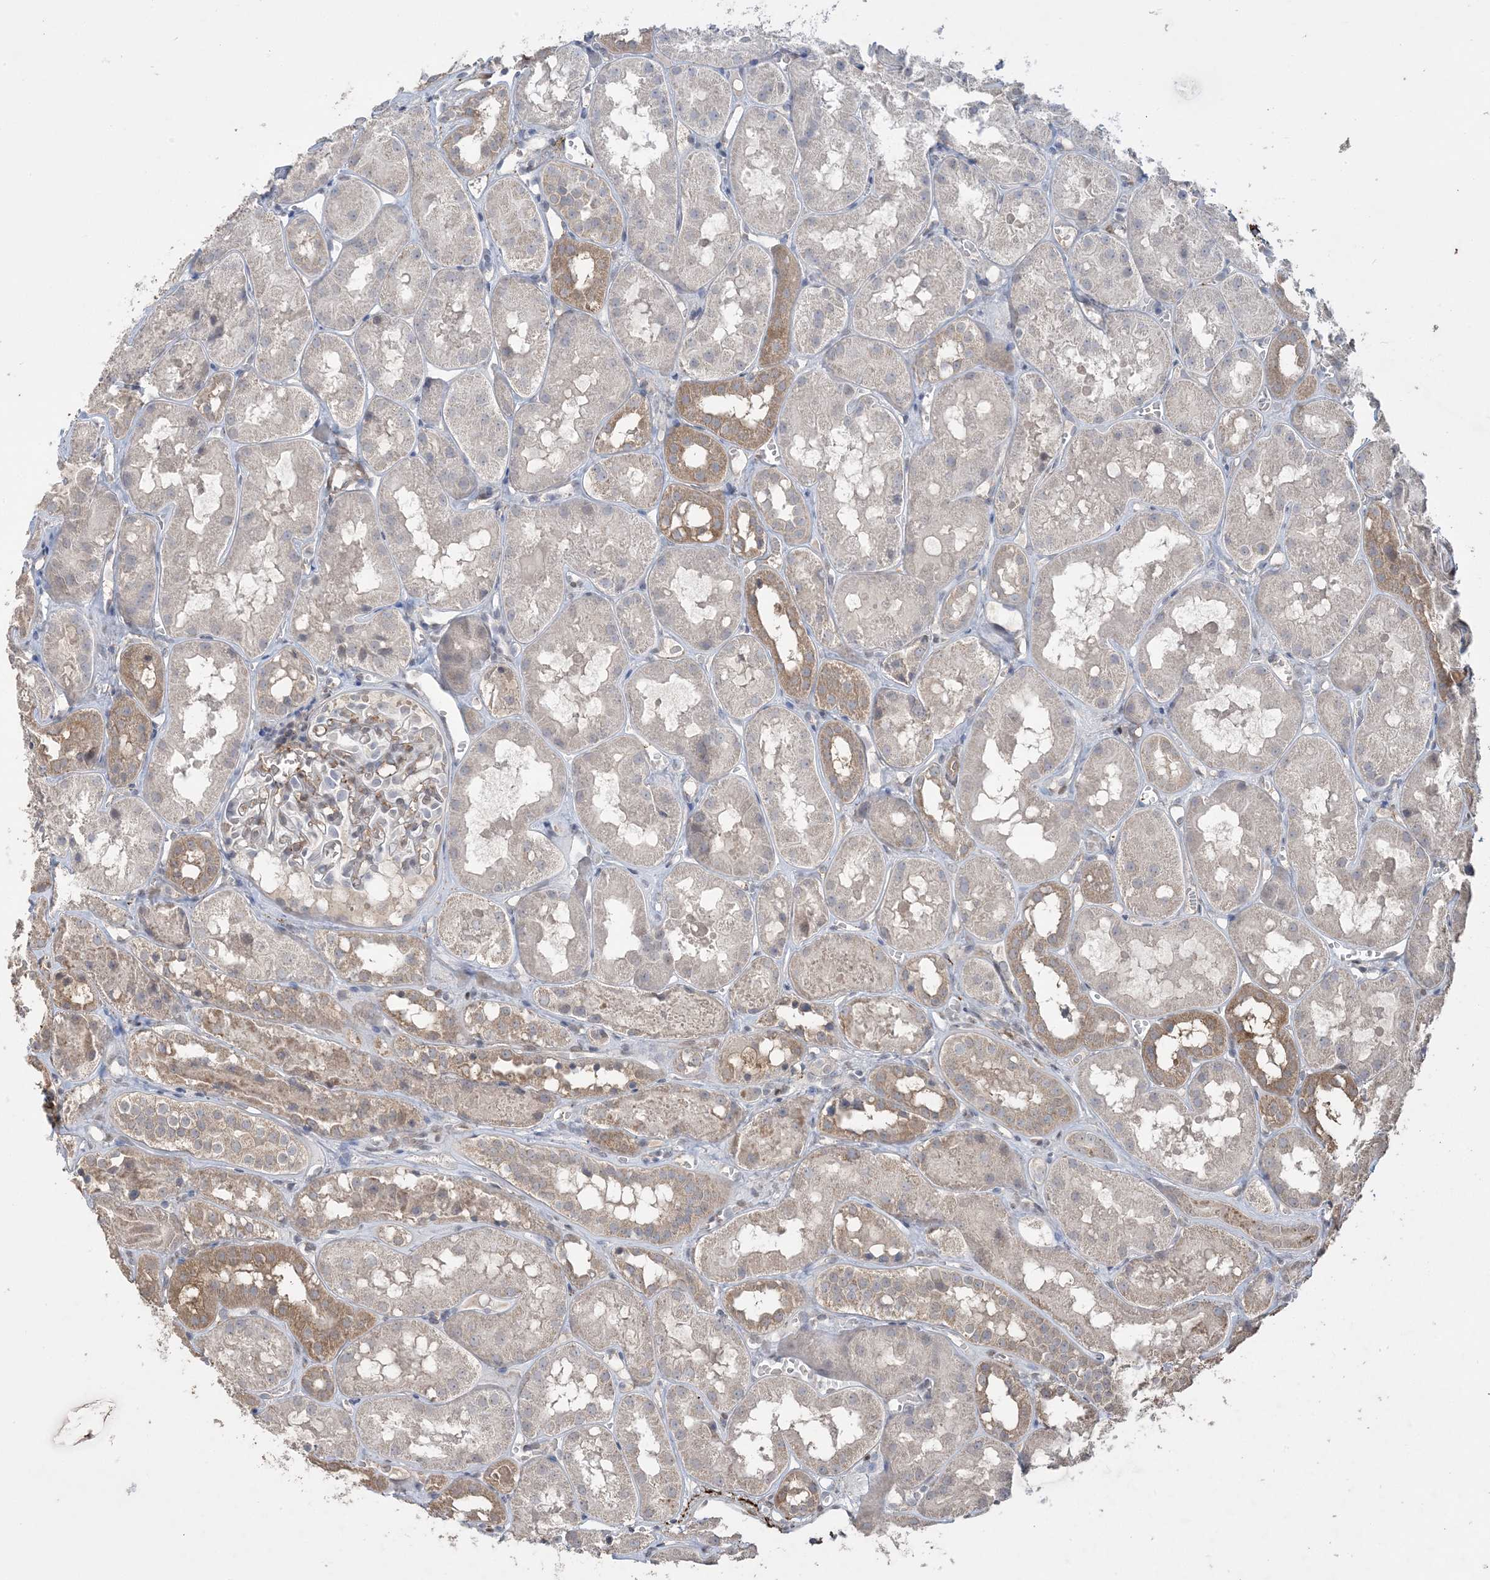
{"staining": {"intensity": "moderate", "quantity": "<25%", "location": "cytoplasmic/membranous"}, "tissue": "kidney", "cell_type": "Cells in glomeruli", "image_type": "normal", "snomed": [{"axis": "morphology", "description": "Normal tissue, NOS"}, {"axis": "topography", "description": "Kidney"}], "caption": "DAB immunohistochemical staining of unremarkable kidney shows moderate cytoplasmic/membranous protein staining in approximately <25% of cells in glomeruli.", "gene": "XRN1", "patient": {"sex": "male", "age": 16}}